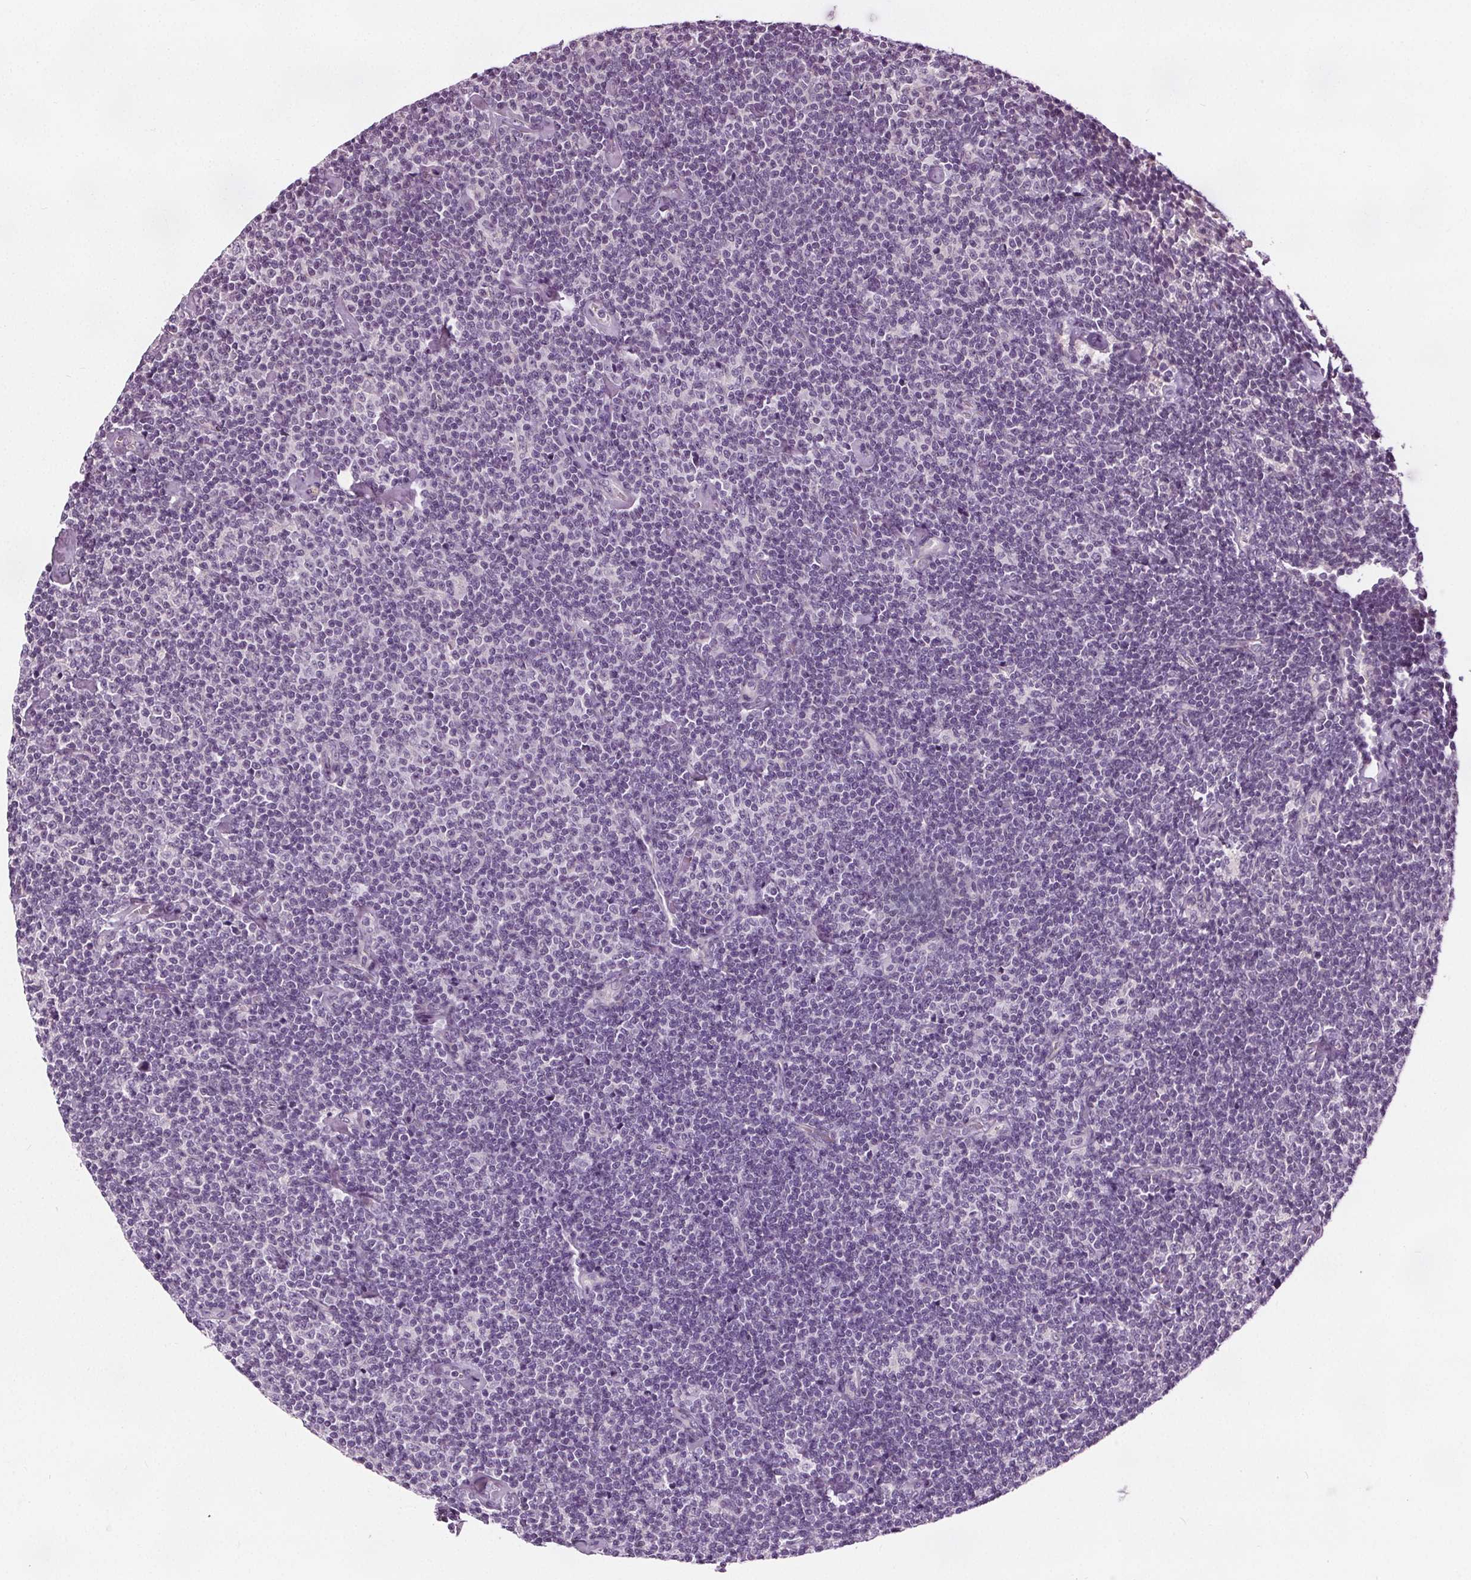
{"staining": {"intensity": "negative", "quantity": "none", "location": "none"}, "tissue": "lymphoma", "cell_type": "Tumor cells", "image_type": "cancer", "snomed": [{"axis": "morphology", "description": "Malignant lymphoma, non-Hodgkin's type, Low grade"}, {"axis": "topography", "description": "Lymph node"}], "caption": "This is an immunohistochemistry (IHC) micrograph of low-grade malignant lymphoma, non-Hodgkin's type. There is no positivity in tumor cells.", "gene": "RASA1", "patient": {"sex": "male", "age": 81}}